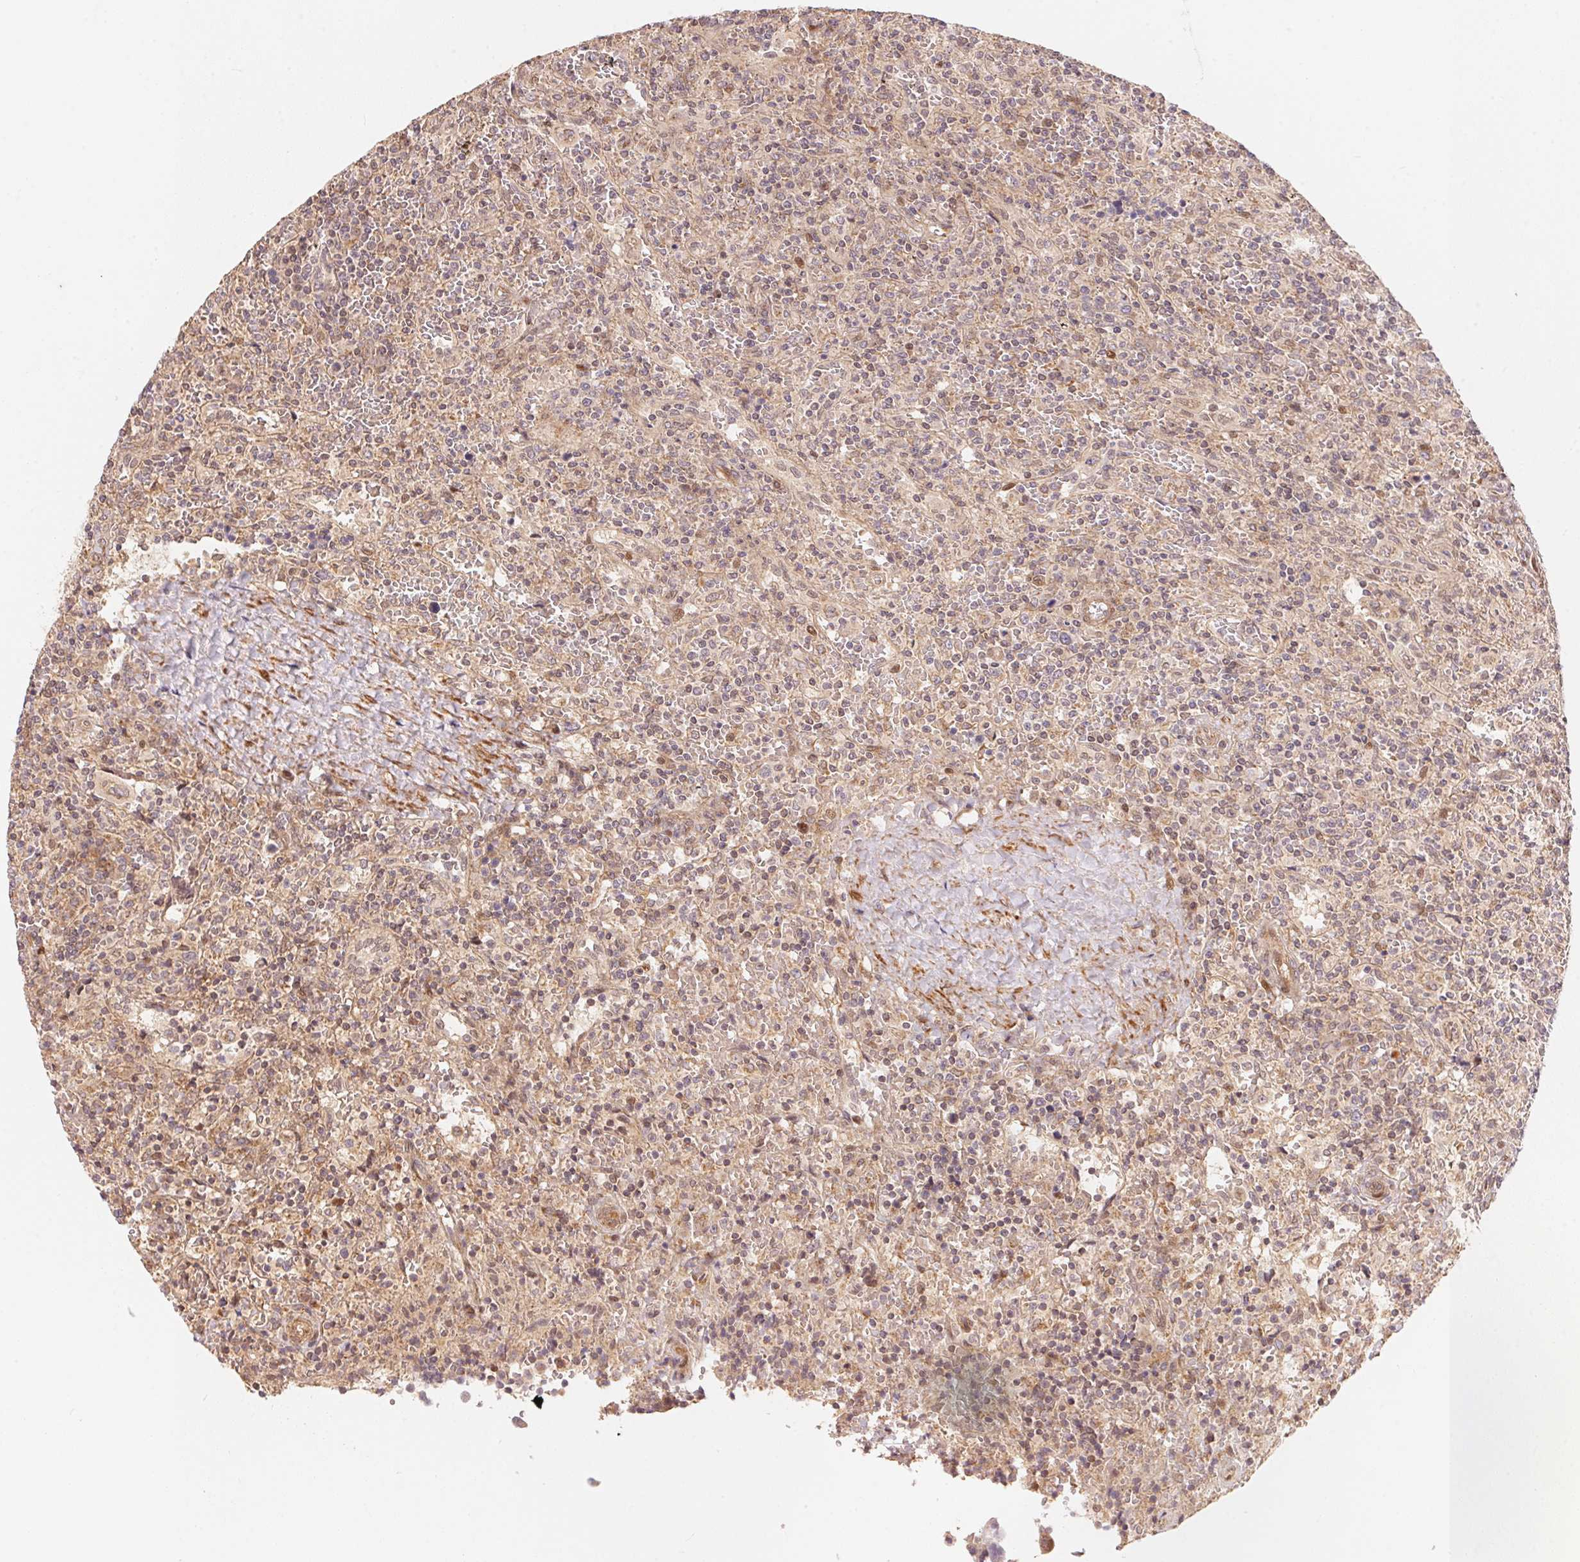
{"staining": {"intensity": "weak", "quantity": "<25%", "location": "cytoplasmic/membranous"}, "tissue": "lymphoma", "cell_type": "Tumor cells", "image_type": "cancer", "snomed": [{"axis": "morphology", "description": "Malignant lymphoma, non-Hodgkin's type, Low grade"}, {"axis": "topography", "description": "Spleen"}], "caption": "There is no significant staining in tumor cells of lymphoma.", "gene": "TNIP2", "patient": {"sex": "male", "age": 62}}